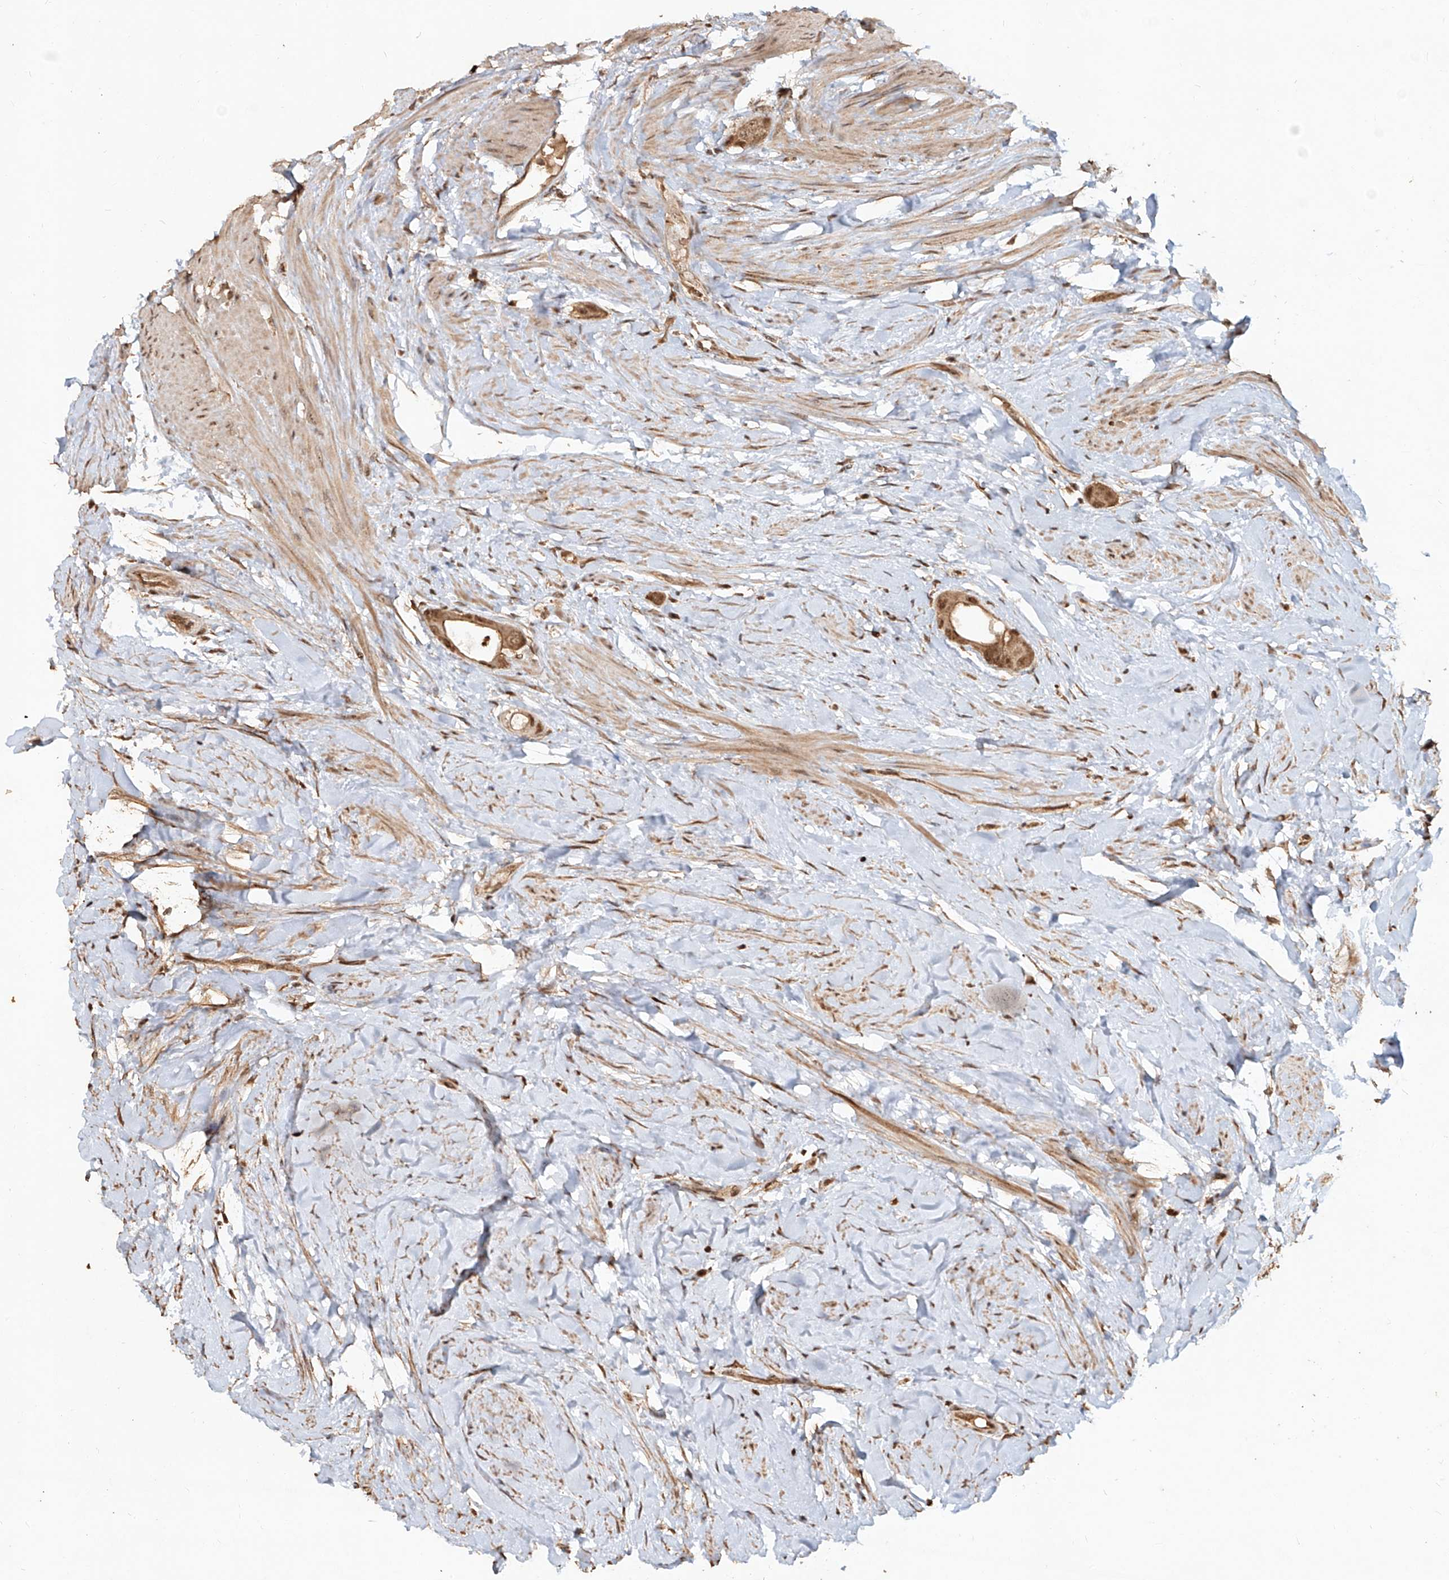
{"staining": {"intensity": "moderate", "quantity": ">75%", "location": "cytoplasmic/membranous,nuclear"}, "tissue": "colorectal cancer", "cell_type": "Tumor cells", "image_type": "cancer", "snomed": [{"axis": "morphology", "description": "Adenocarcinoma, NOS"}, {"axis": "topography", "description": "Rectum"}], "caption": "Human colorectal cancer (adenocarcinoma) stained for a protein (brown) demonstrates moderate cytoplasmic/membranous and nuclear positive expression in about >75% of tumor cells.", "gene": "UBE2K", "patient": {"sex": "male", "age": 51}}